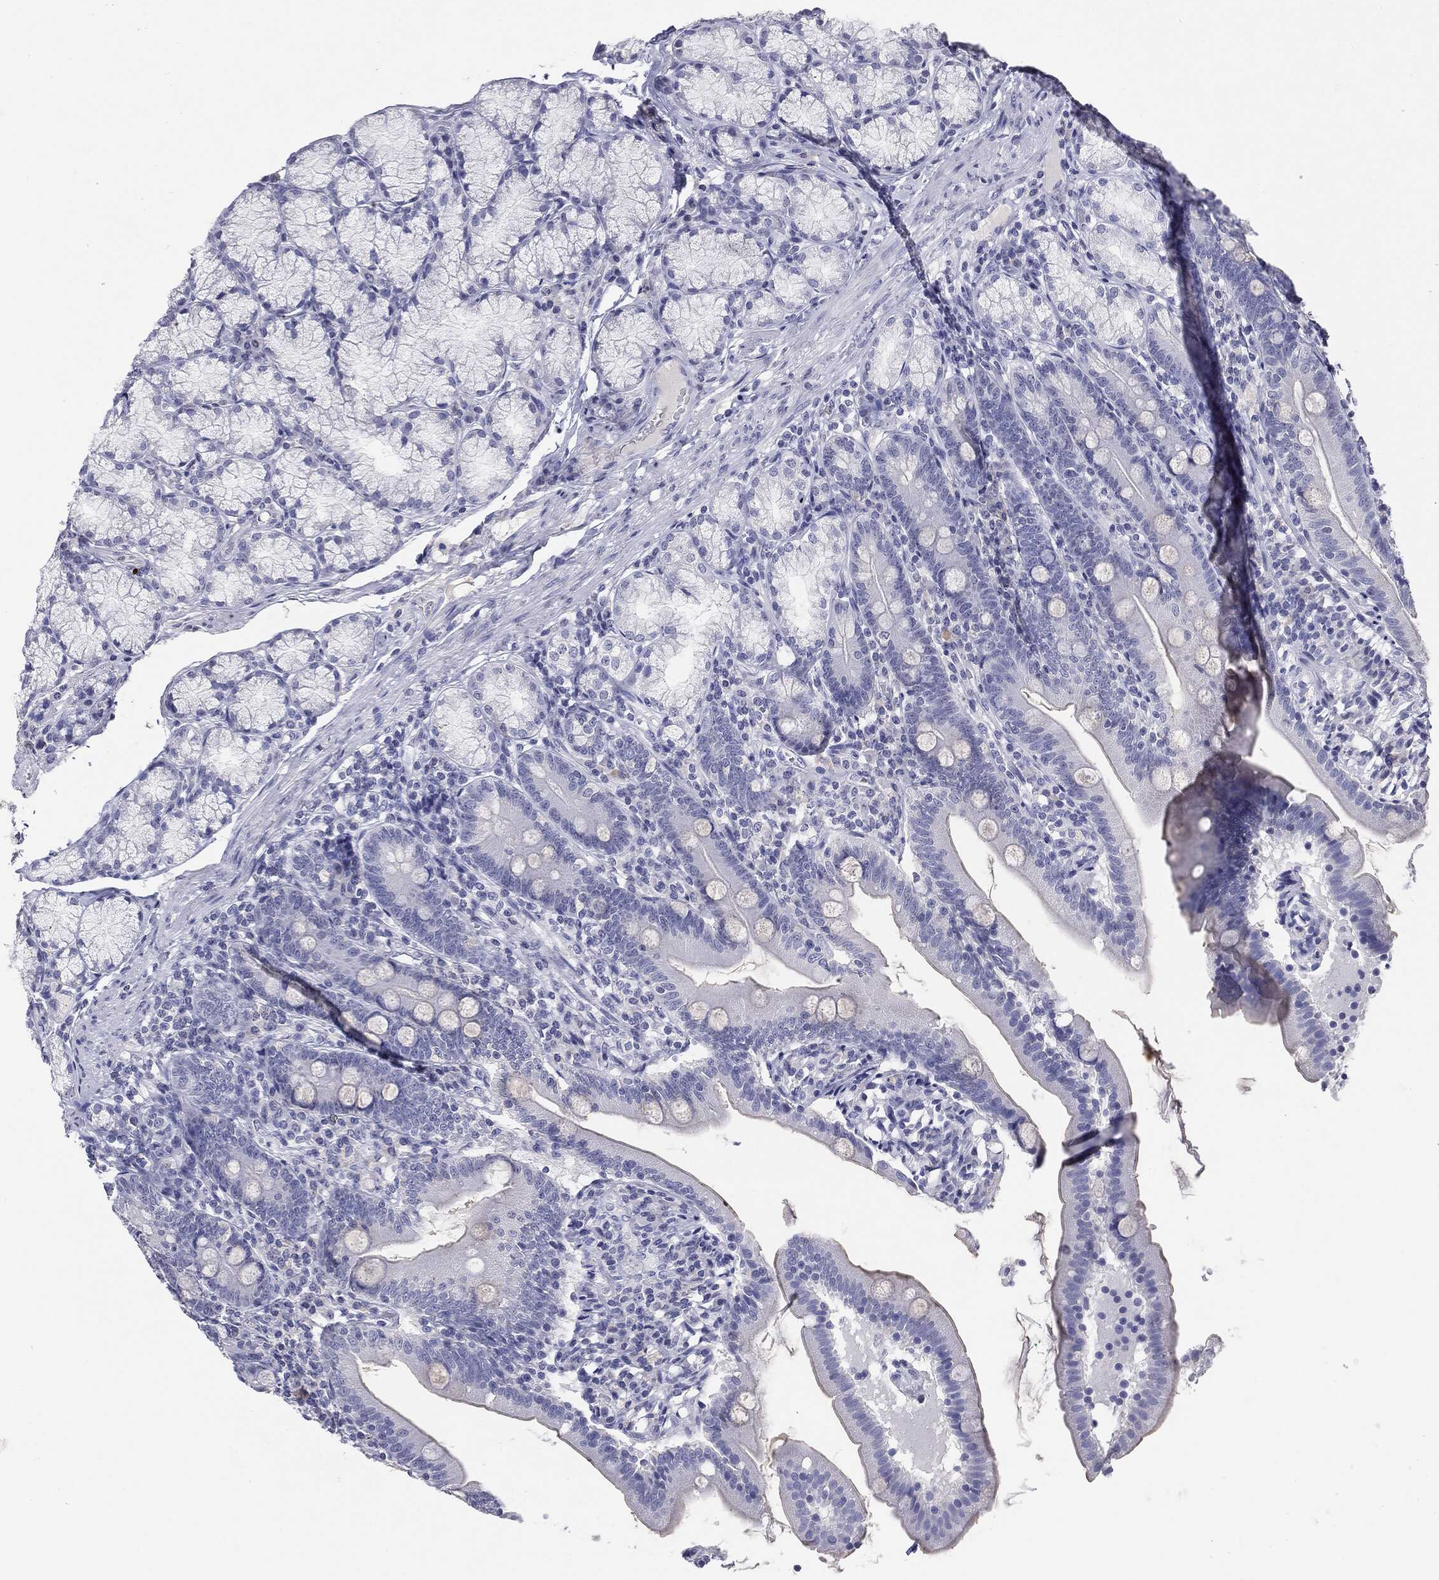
{"staining": {"intensity": "negative", "quantity": "none", "location": "none"}, "tissue": "duodenum", "cell_type": "Glandular cells", "image_type": "normal", "snomed": [{"axis": "morphology", "description": "Normal tissue, NOS"}, {"axis": "topography", "description": "Duodenum"}], "caption": "The micrograph demonstrates no significant positivity in glandular cells of duodenum.", "gene": "SERPINB4", "patient": {"sex": "female", "age": 67}}